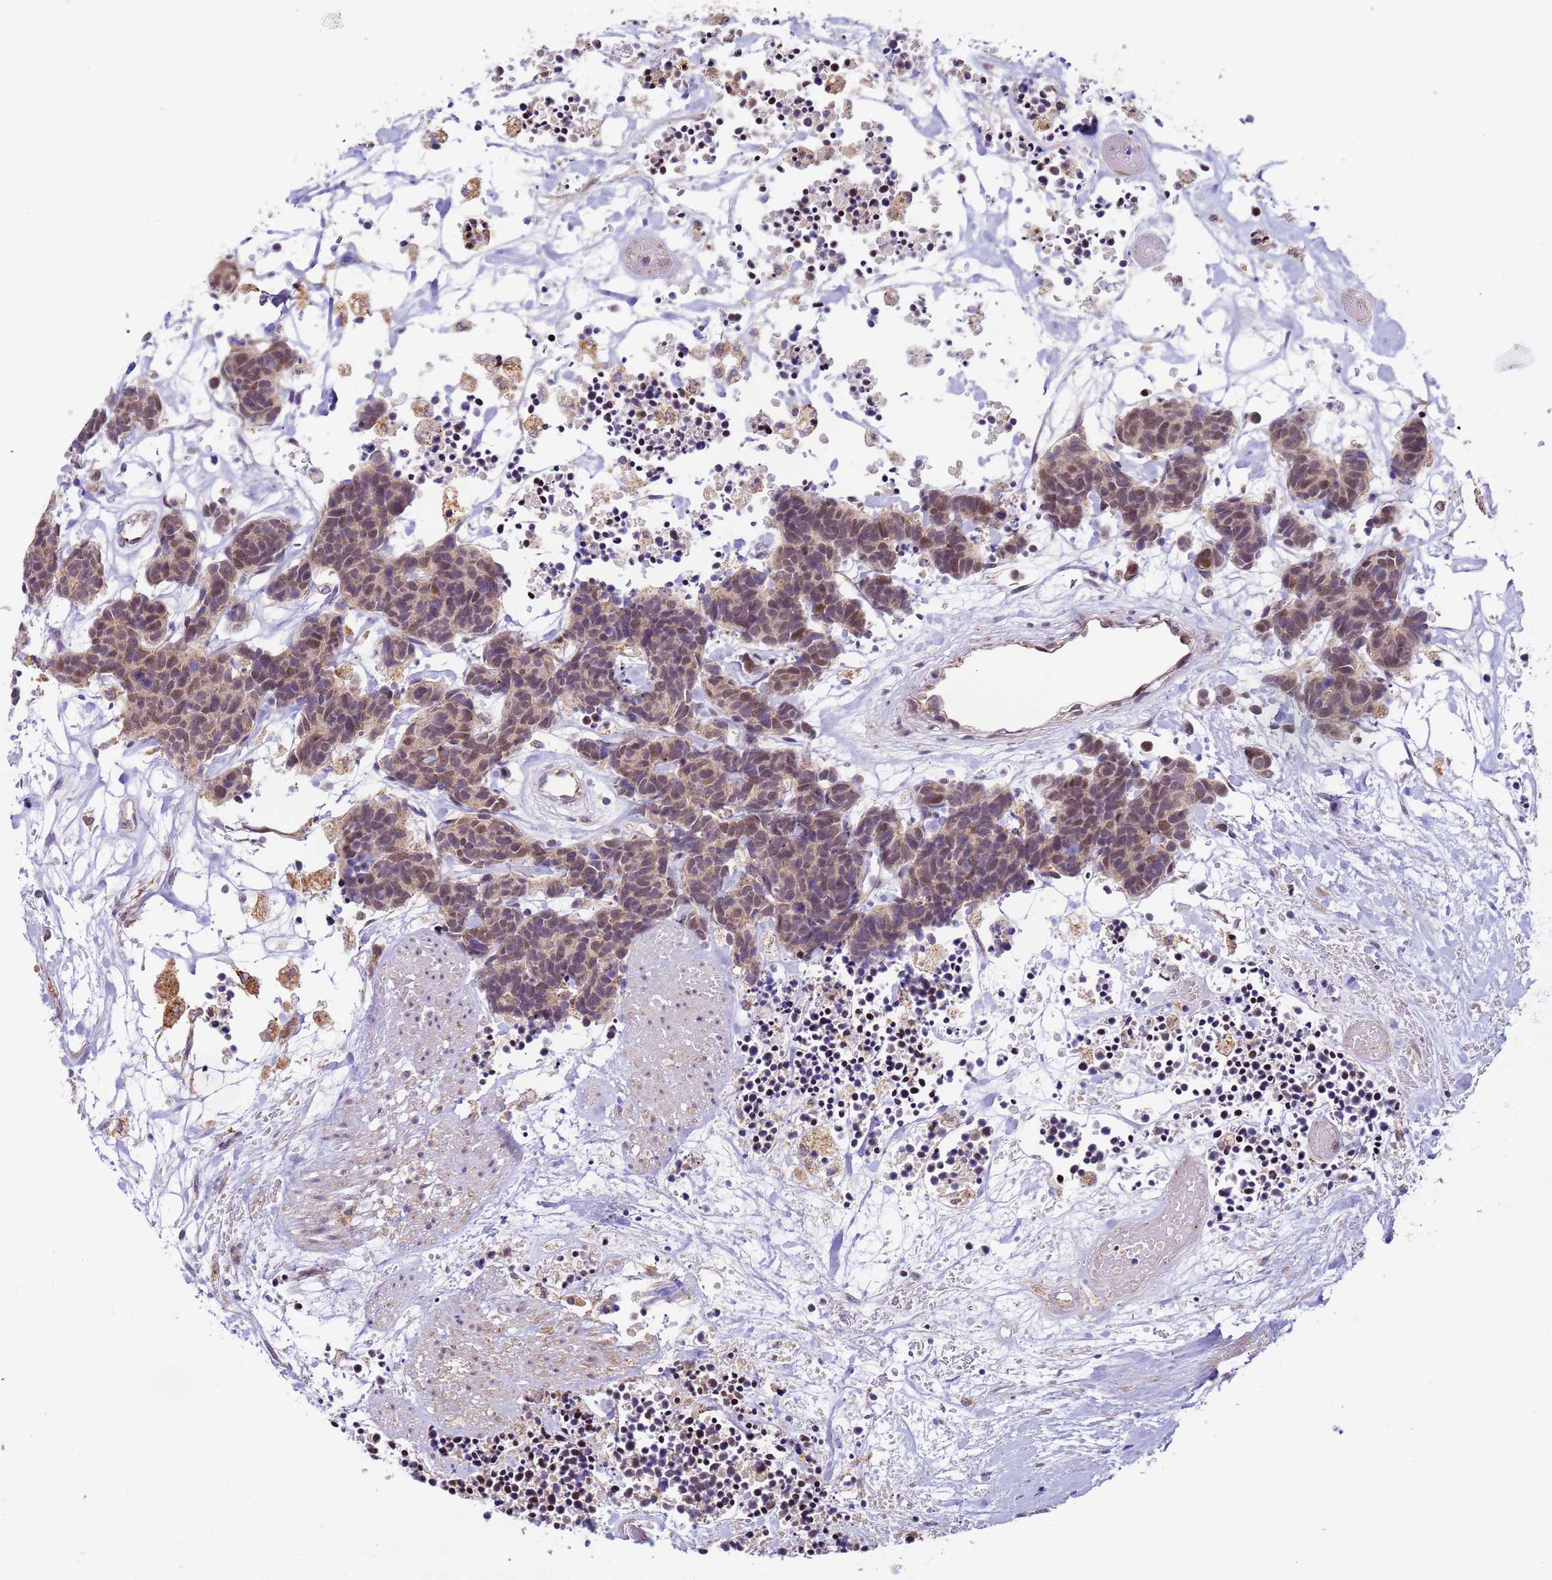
{"staining": {"intensity": "moderate", "quantity": "25%-75%", "location": "nuclear"}, "tissue": "carcinoid", "cell_type": "Tumor cells", "image_type": "cancer", "snomed": [{"axis": "morphology", "description": "Carcinoma, NOS"}, {"axis": "morphology", "description": "Carcinoid, malignant, NOS"}, {"axis": "topography", "description": "Urinary bladder"}], "caption": "This is an image of immunohistochemistry staining of carcinoid (malignant), which shows moderate expression in the nuclear of tumor cells.", "gene": "RAPGEF3", "patient": {"sex": "male", "age": 57}}